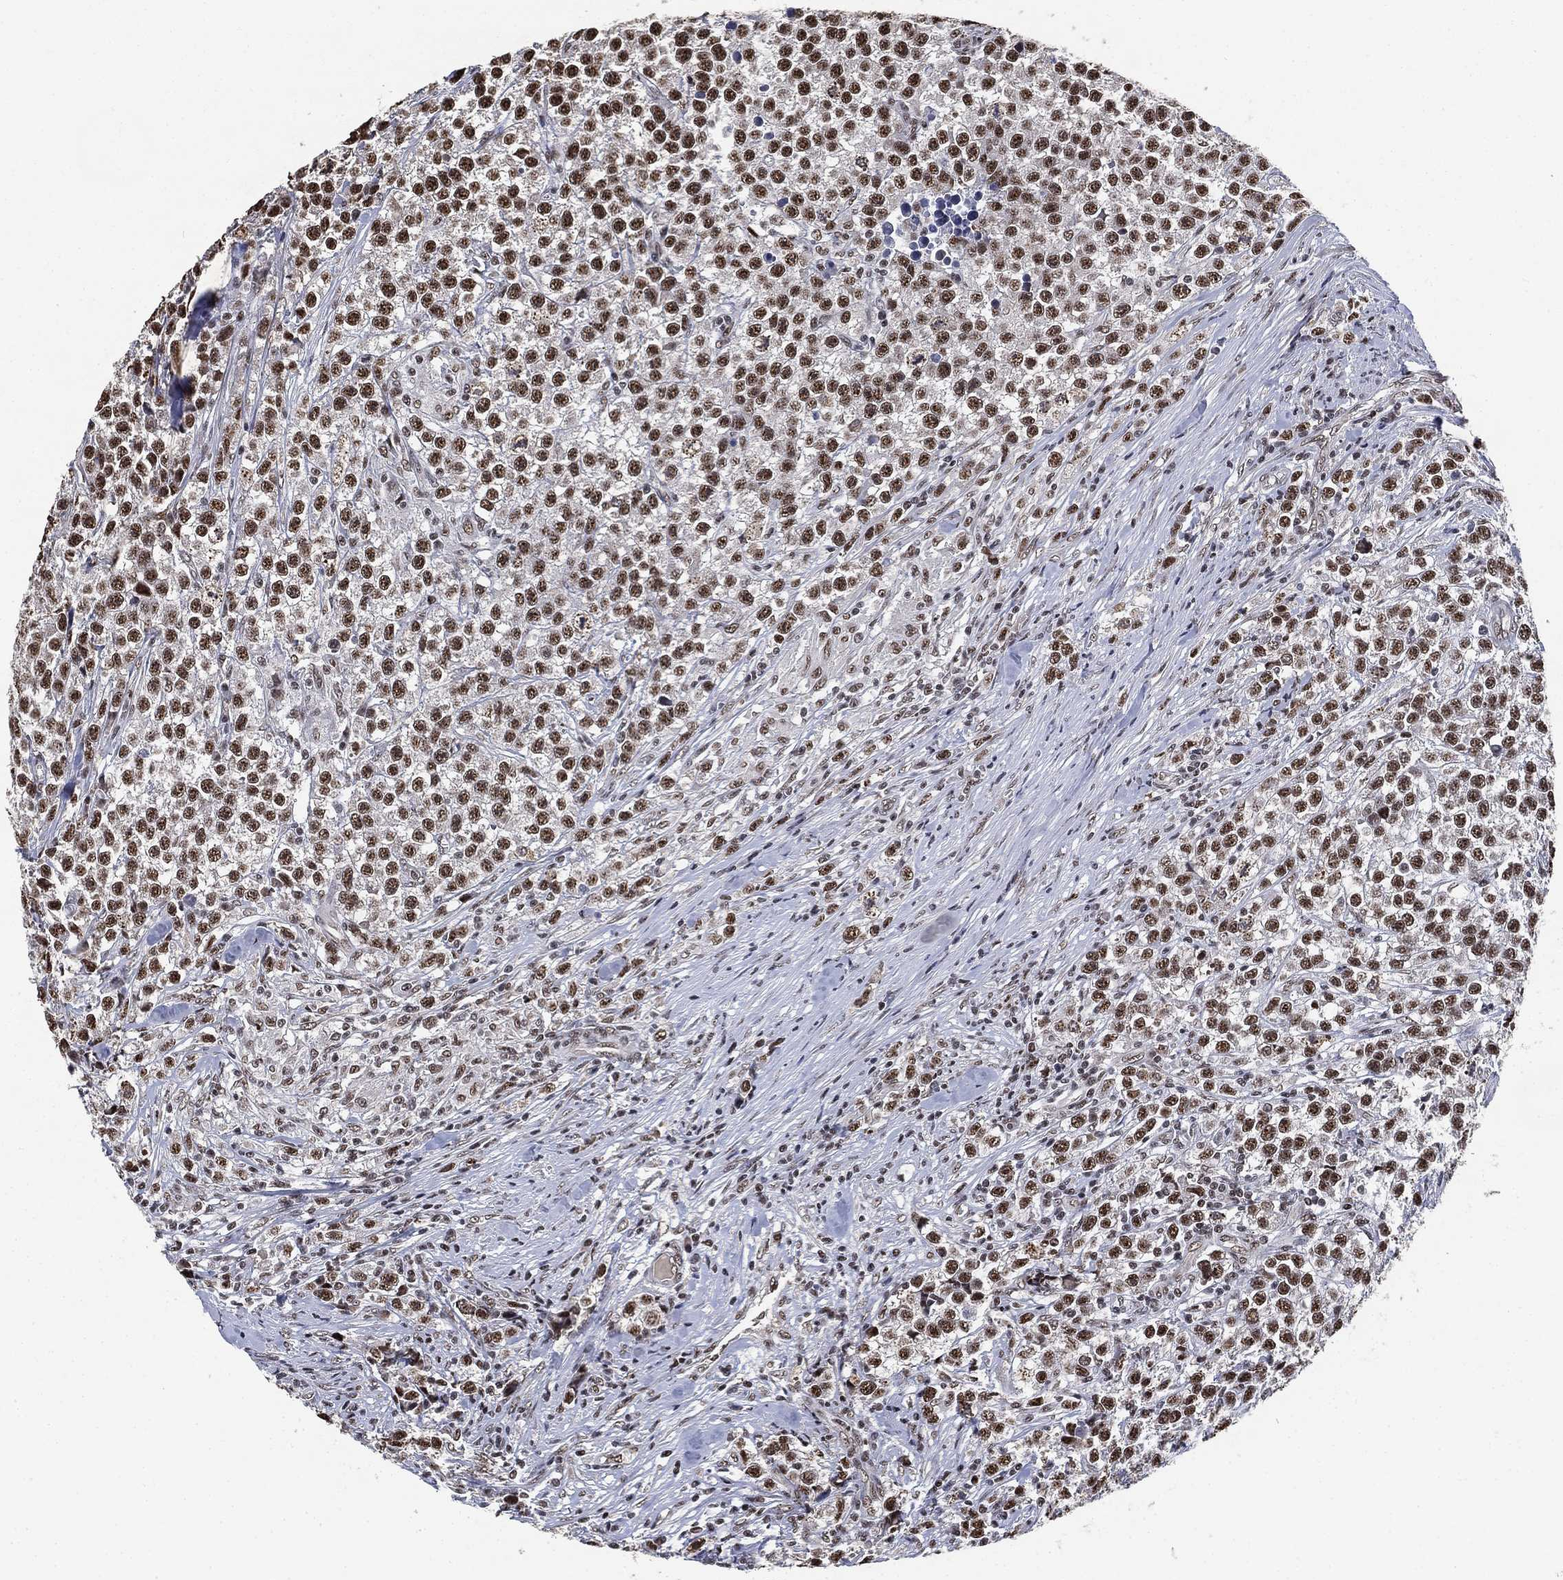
{"staining": {"intensity": "strong", "quantity": ">75%", "location": "nuclear"}, "tissue": "testis cancer", "cell_type": "Tumor cells", "image_type": "cancer", "snomed": [{"axis": "morphology", "description": "Seminoma, NOS"}, {"axis": "topography", "description": "Testis"}], "caption": "Immunohistochemical staining of human seminoma (testis) shows high levels of strong nuclear protein staining in about >75% of tumor cells.", "gene": "ZSCAN30", "patient": {"sex": "male", "age": 59}}